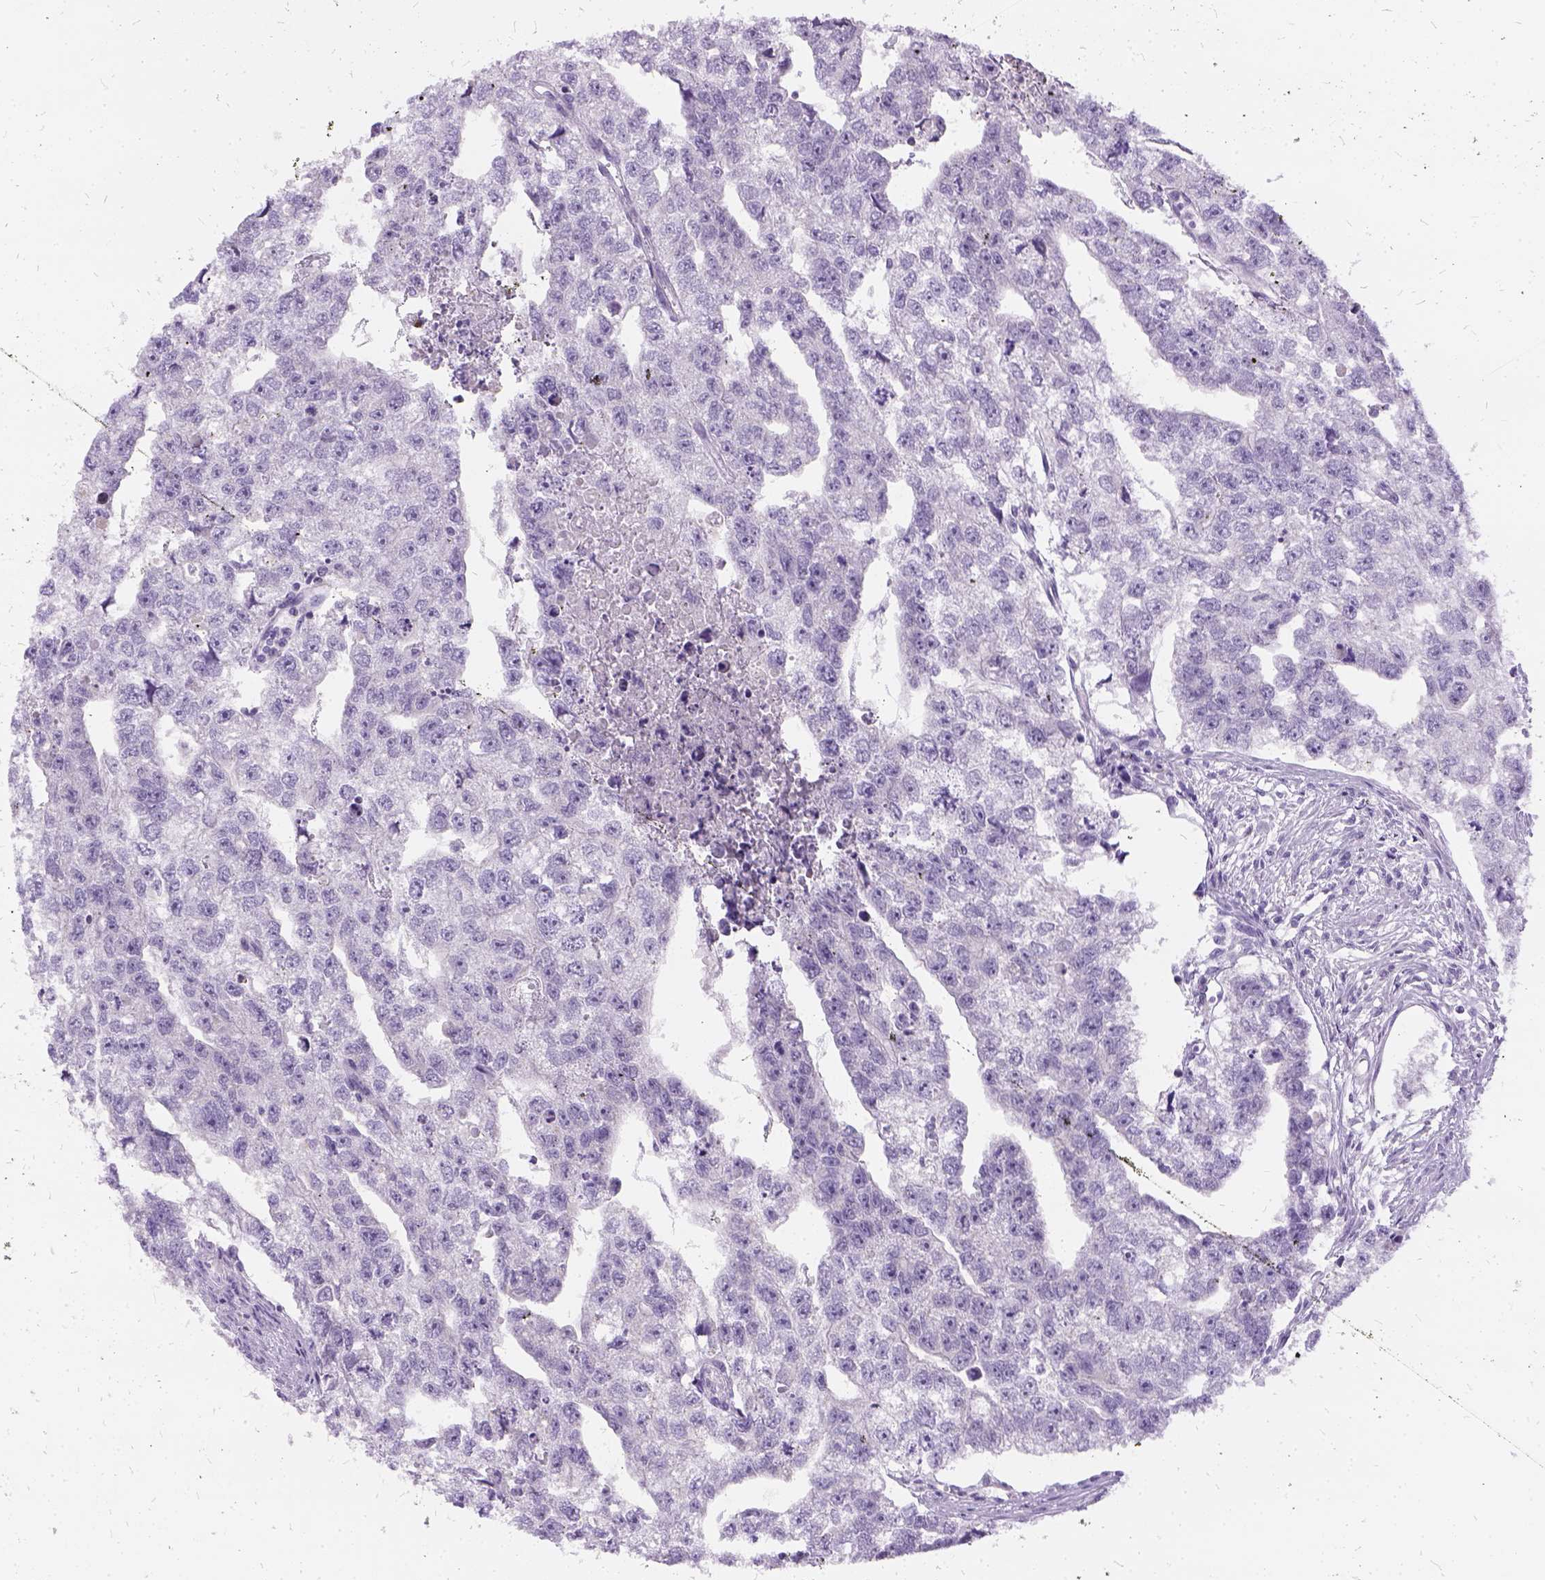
{"staining": {"intensity": "negative", "quantity": "none", "location": "none"}, "tissue": "testis cancer", "cell_type": "Tumor cells", "image_type": "cancer", "snomed": [{"axis": "morphology", "description": "Carcinoma, Embryonal, NOS"}, {"axis": "morphology", "description": "Teratoma, malignant, NOS"}, {"axis": "topography", "description": "Testis"}], "caption": "High power microscopy histopathology image of an IHC micrograph of teratoma (malignant) (testis), revealing no significant positivity in tumor cells.", "gene": "FDX1", "patient": {"sex": "male", "age": 44}}